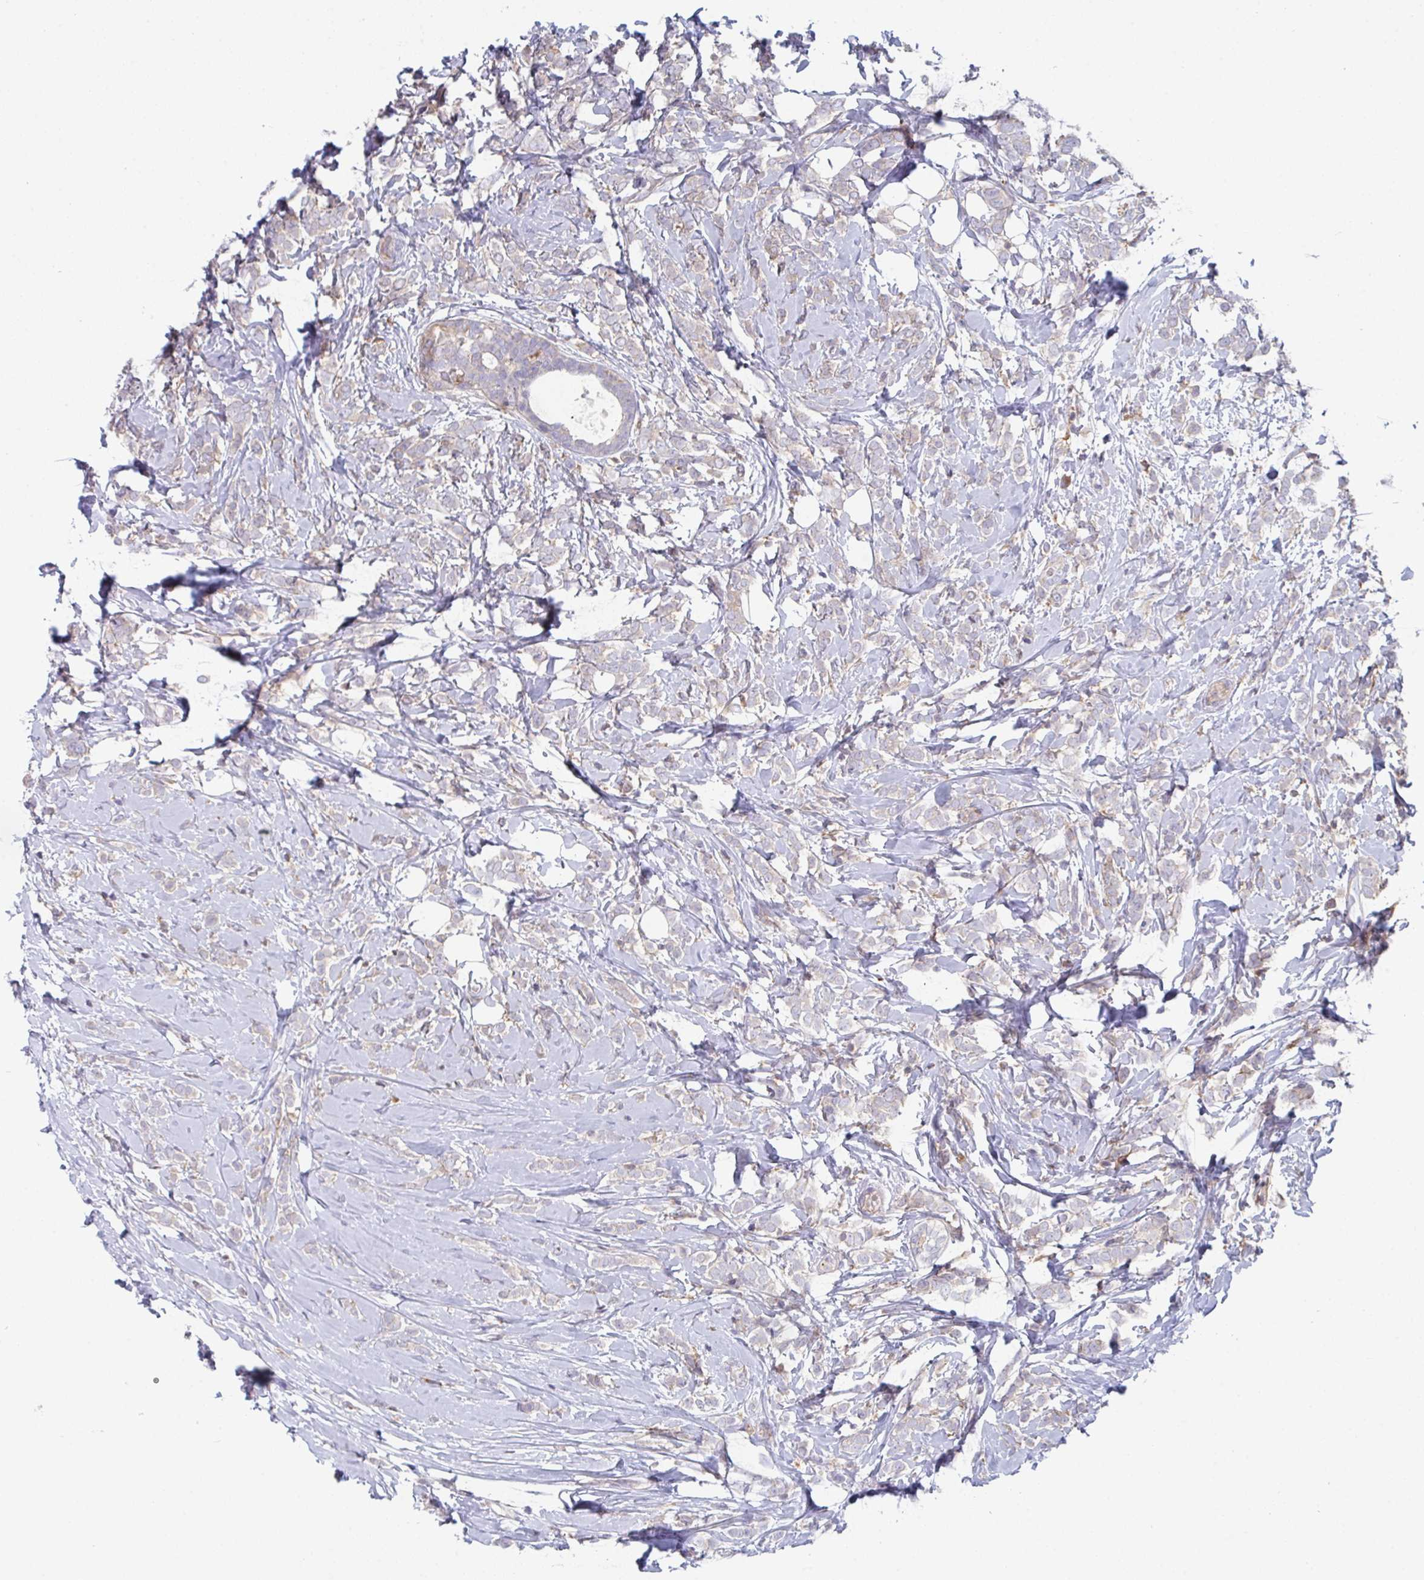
{"staining": {"intensity": "negative", "quantity": "none", "location": "none"}, "tissue": "breast cancer", "cell_type": "Tumor cells", "image_type": "cancer", "snomed": [{"axis": "morphology", "description": "Lobular carcinoma"}, {"axis": "topography", "description": "Breast"}], "caption": "High power microscopy histopathology image of an IHC photomicrograph of breast cancer (lobular carcinoma), revealing no significant positivity in tumor cells.", "gene": "DISP2", "patient": {"sex": "female", "age": 49}}